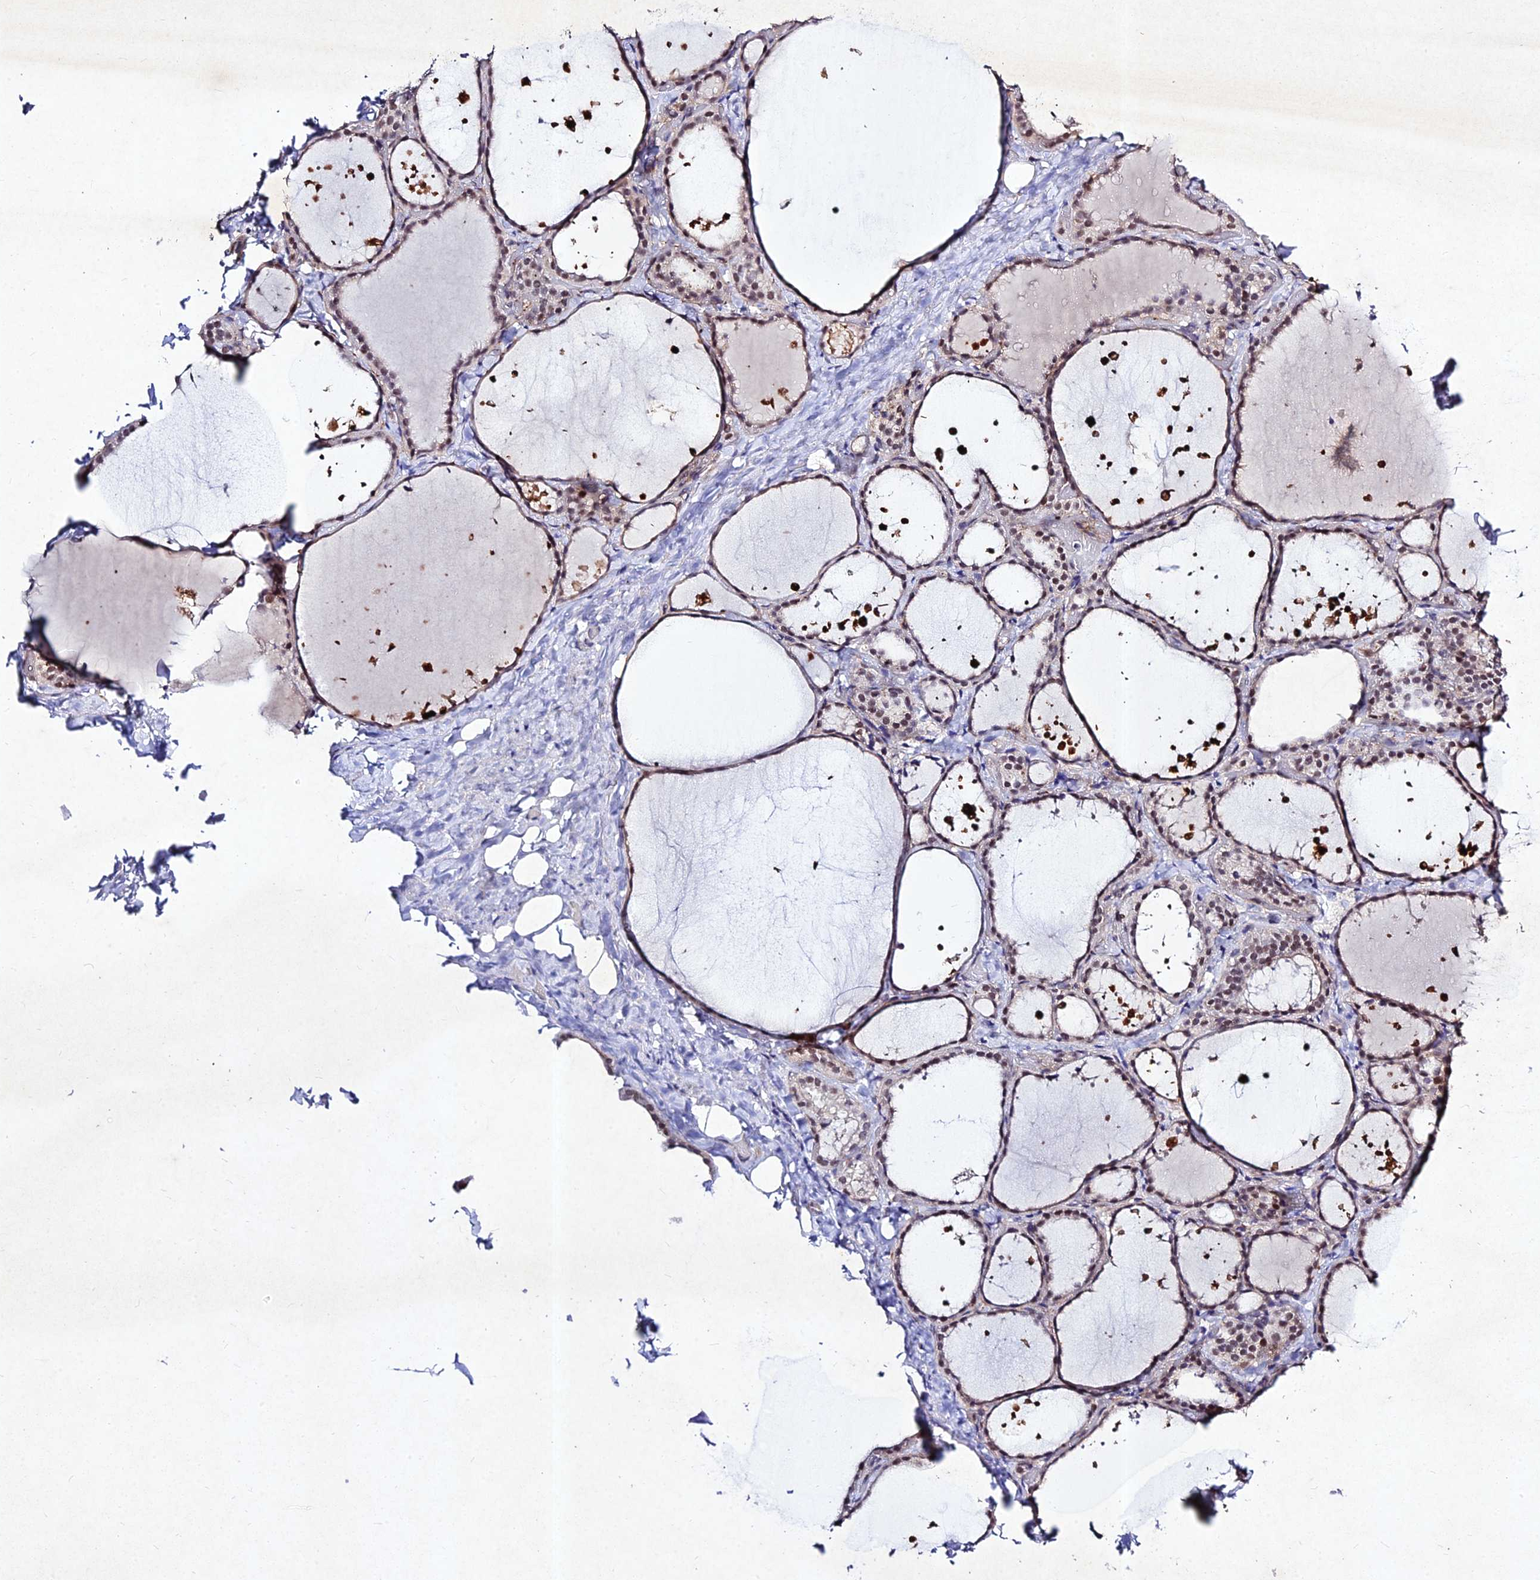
{"staining": {"intensity": "moderate", "quantity": "25%-75%", "location": "cytoplasmic/membranous,nuclear"}, "tissue": "thyroid gland", "cell_type": "Glandular cells", "image_type": "normal", "snomed": [{"axis": "morphology", "description": "Normal tissue, NOS"}, {"axis": "topography", "description": "Thyroid gland"}], "caption": "Protein staining of unremarkable thyroid gland displays moderate cytoplasmic/membranous,nuclear staining in approximately 25%-75% of glandular cells. The staining was performed using DAB, with brown indicating positive protein expression. Nuclei are stained blue with hematoxylin.", "gene": "RAVER1", "patient": {"sex": "female", "age": 44}}